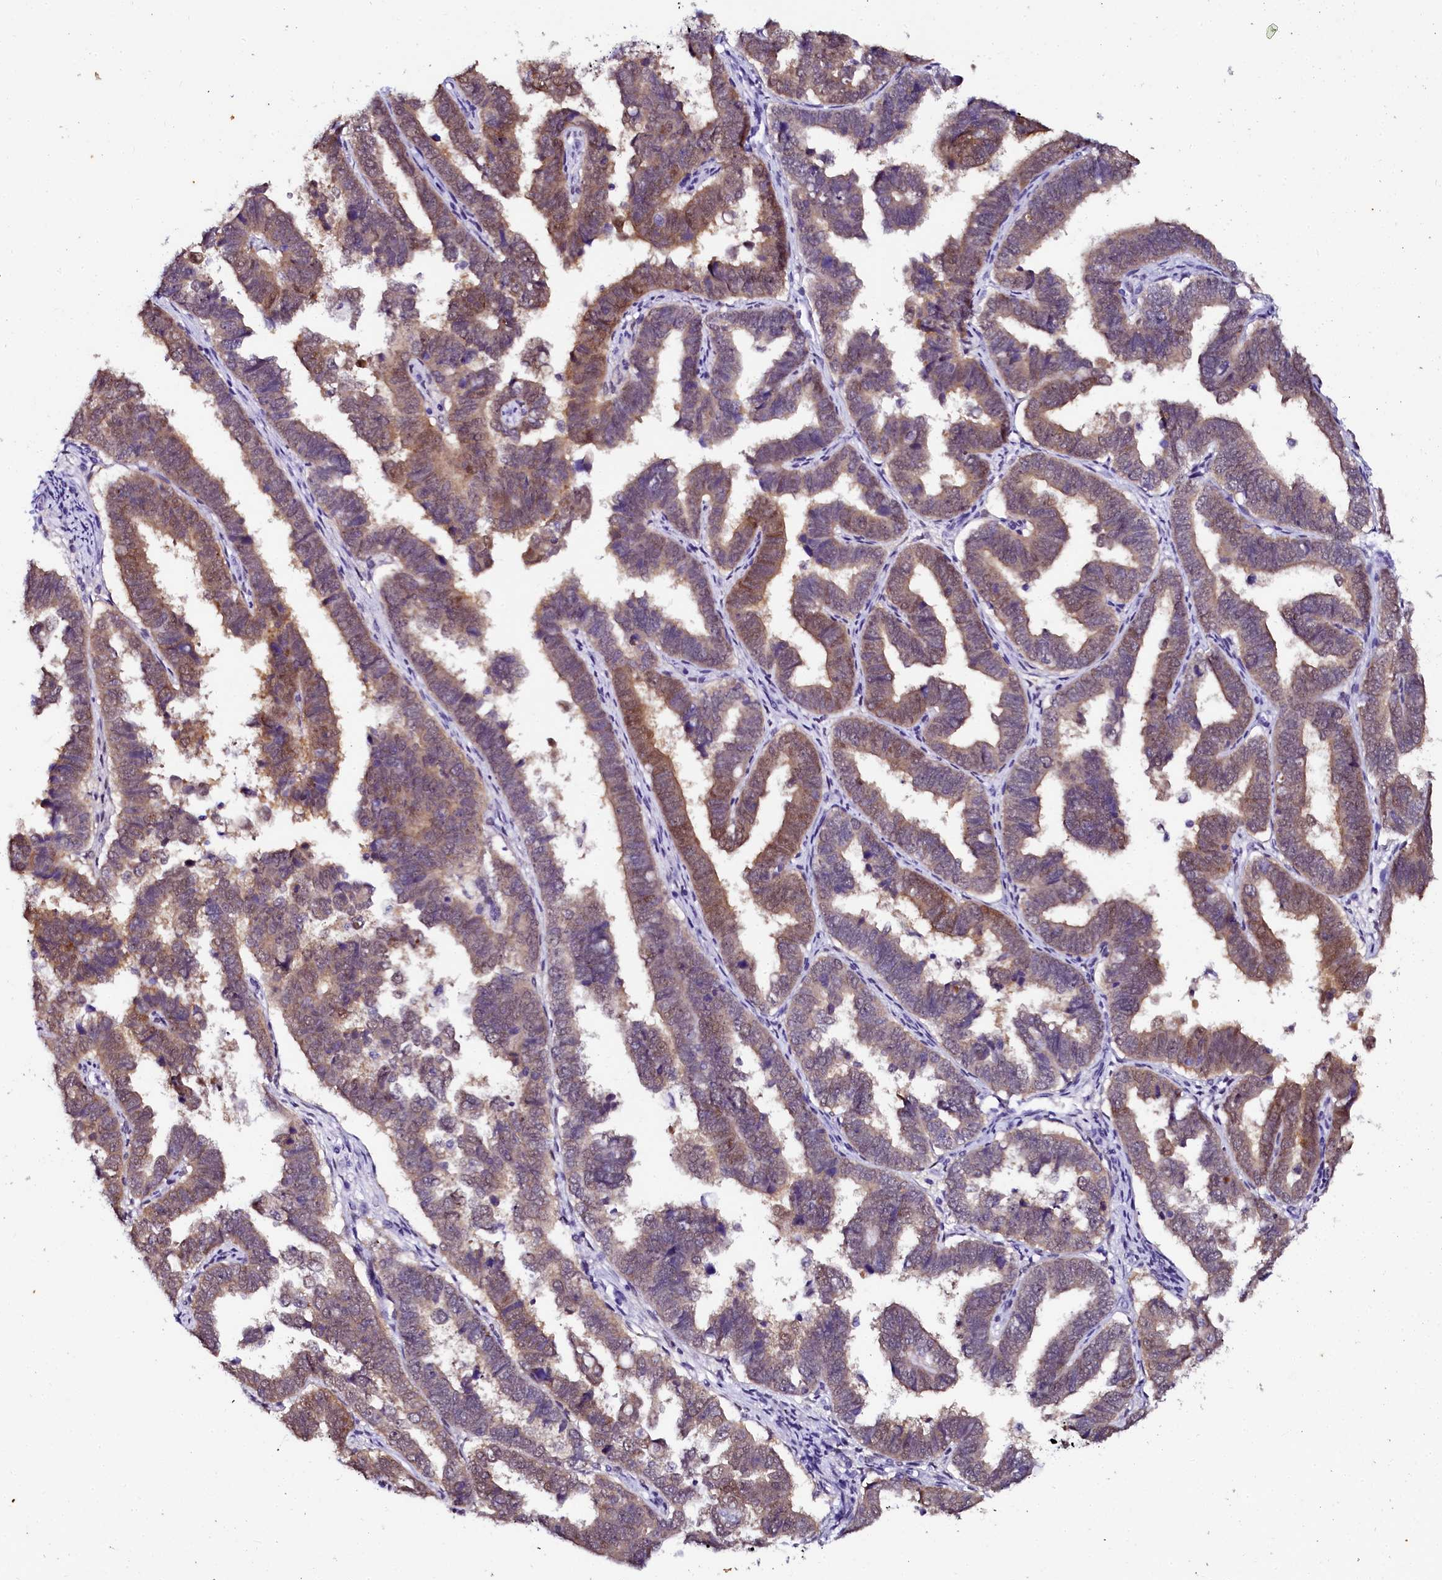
{"staining": {"intensity": "moderate", "quantity": "25%-75%", "location": "cytoplasmic/membranous,nuclear"}, "tissue": "endometrial cancer", "cell_type": "Tumor cells", "image_type": "cancer", "snomed": [{"axis": "morphology", "description": "Adenocarcinoma, NOS"}, {"axis": "topography", "description": "Endometrium"}], "caption": "About 25%-75% of tumor cells in adenocarcinoma (endometrial) reveal moderate cytoplasmic/membranous and nuclear protein expression as visualized by brown immunohistochemical staining.", "gene": "SORD", "patient": {"sex": "female", "age": 75}}